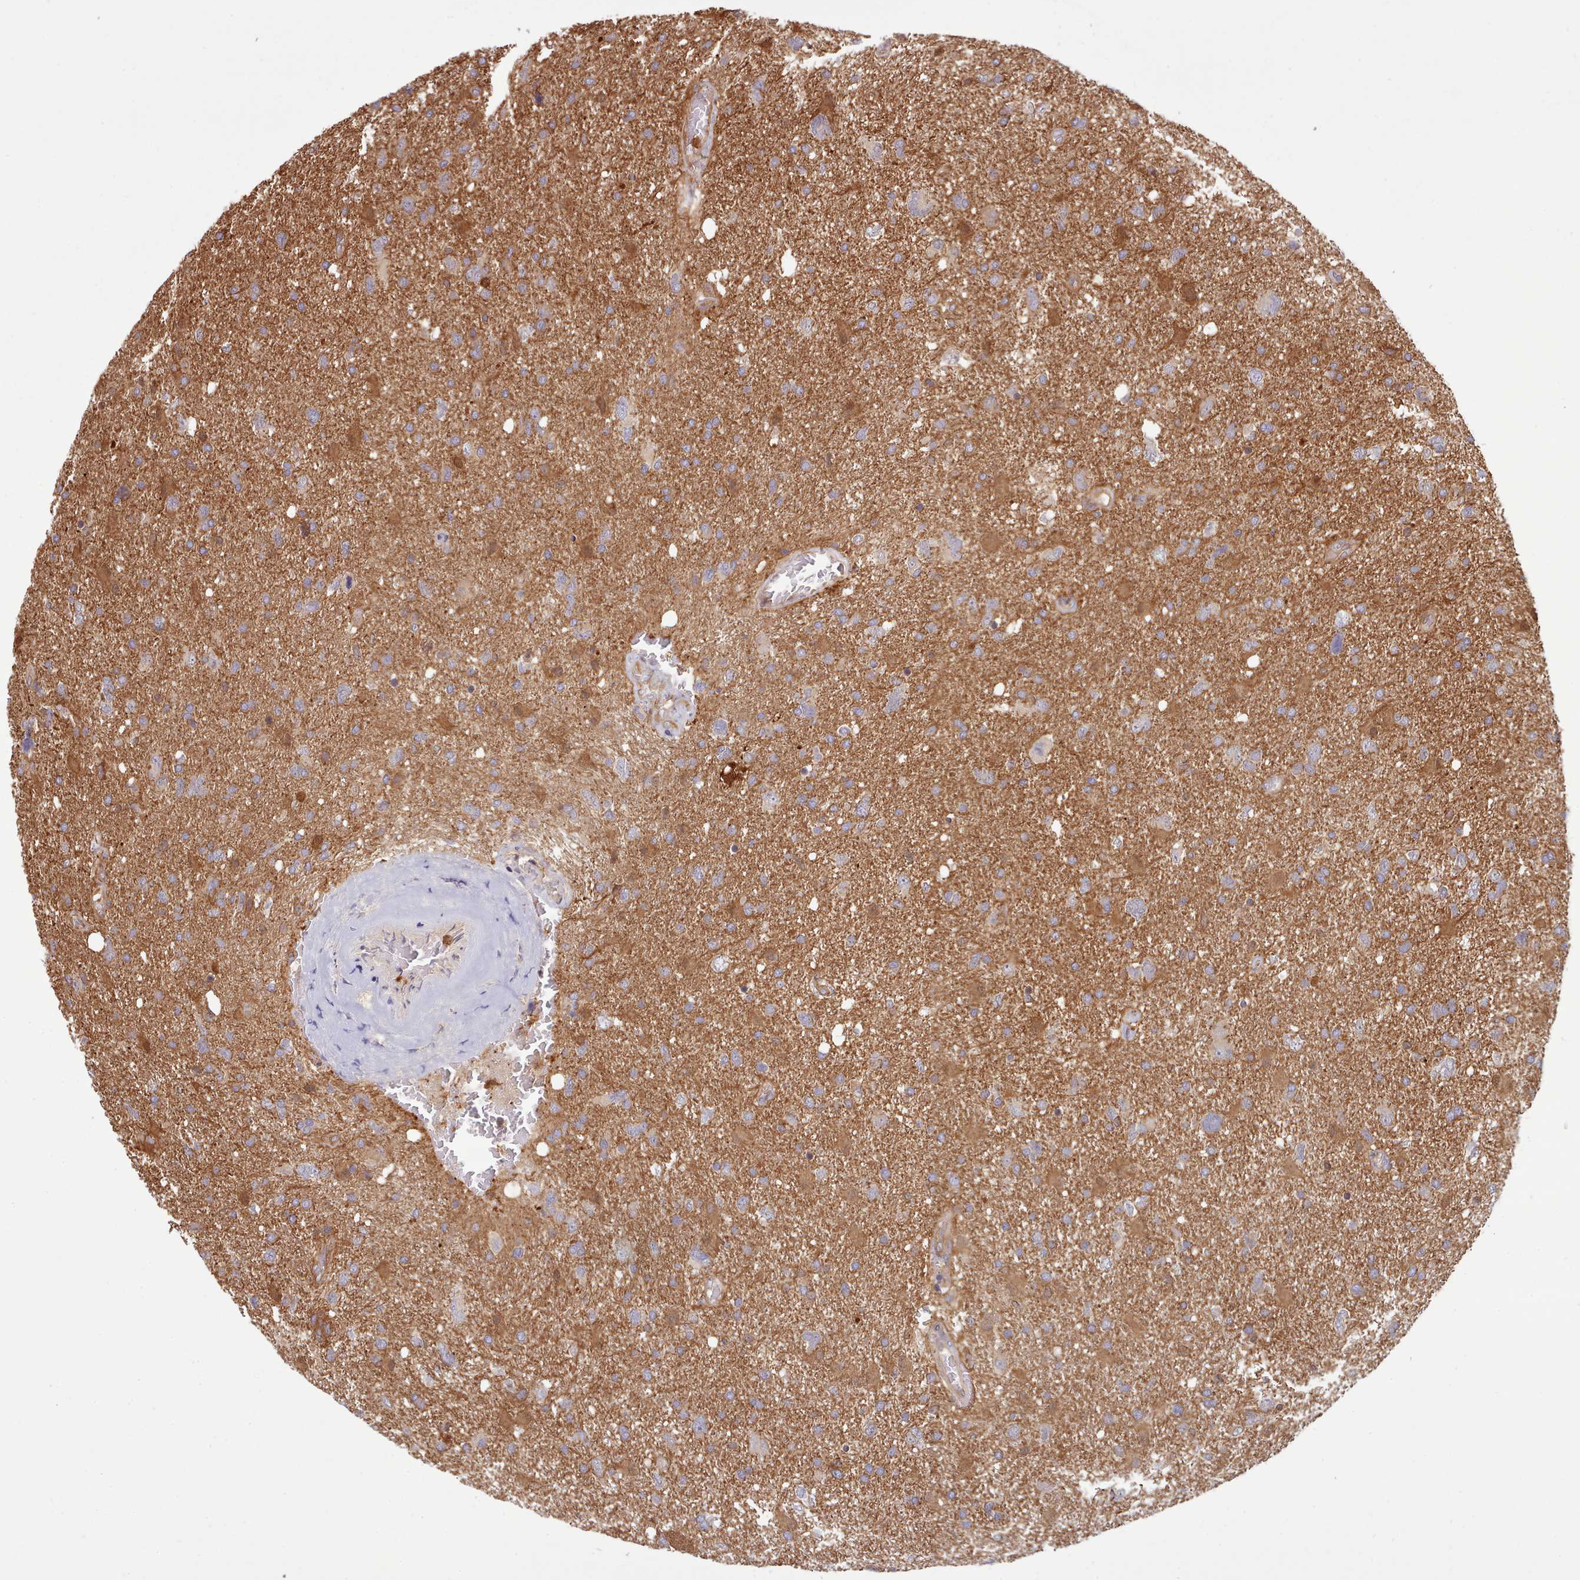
{"staining": {"intensity": "moderate", "quantity": "25%-75%", "location": "cytoplasmic/membranous"}, "tissue": "glioma", "cell_type": "Tumor cells", "image_type": "cancer", "snomed": [{"axis": "morphology", "description": "Glioma, malignant, High grade"}, {"axis": "topography", "description": "Brain"}], "caption": "Protein expression analysis of human glioma reveals moderate cytoplasmic/membranous positivity in approximately 25%-75% of tumor cells.", "gene": "SLC4A9", "patient": {"sex": "male", "age": 61}}